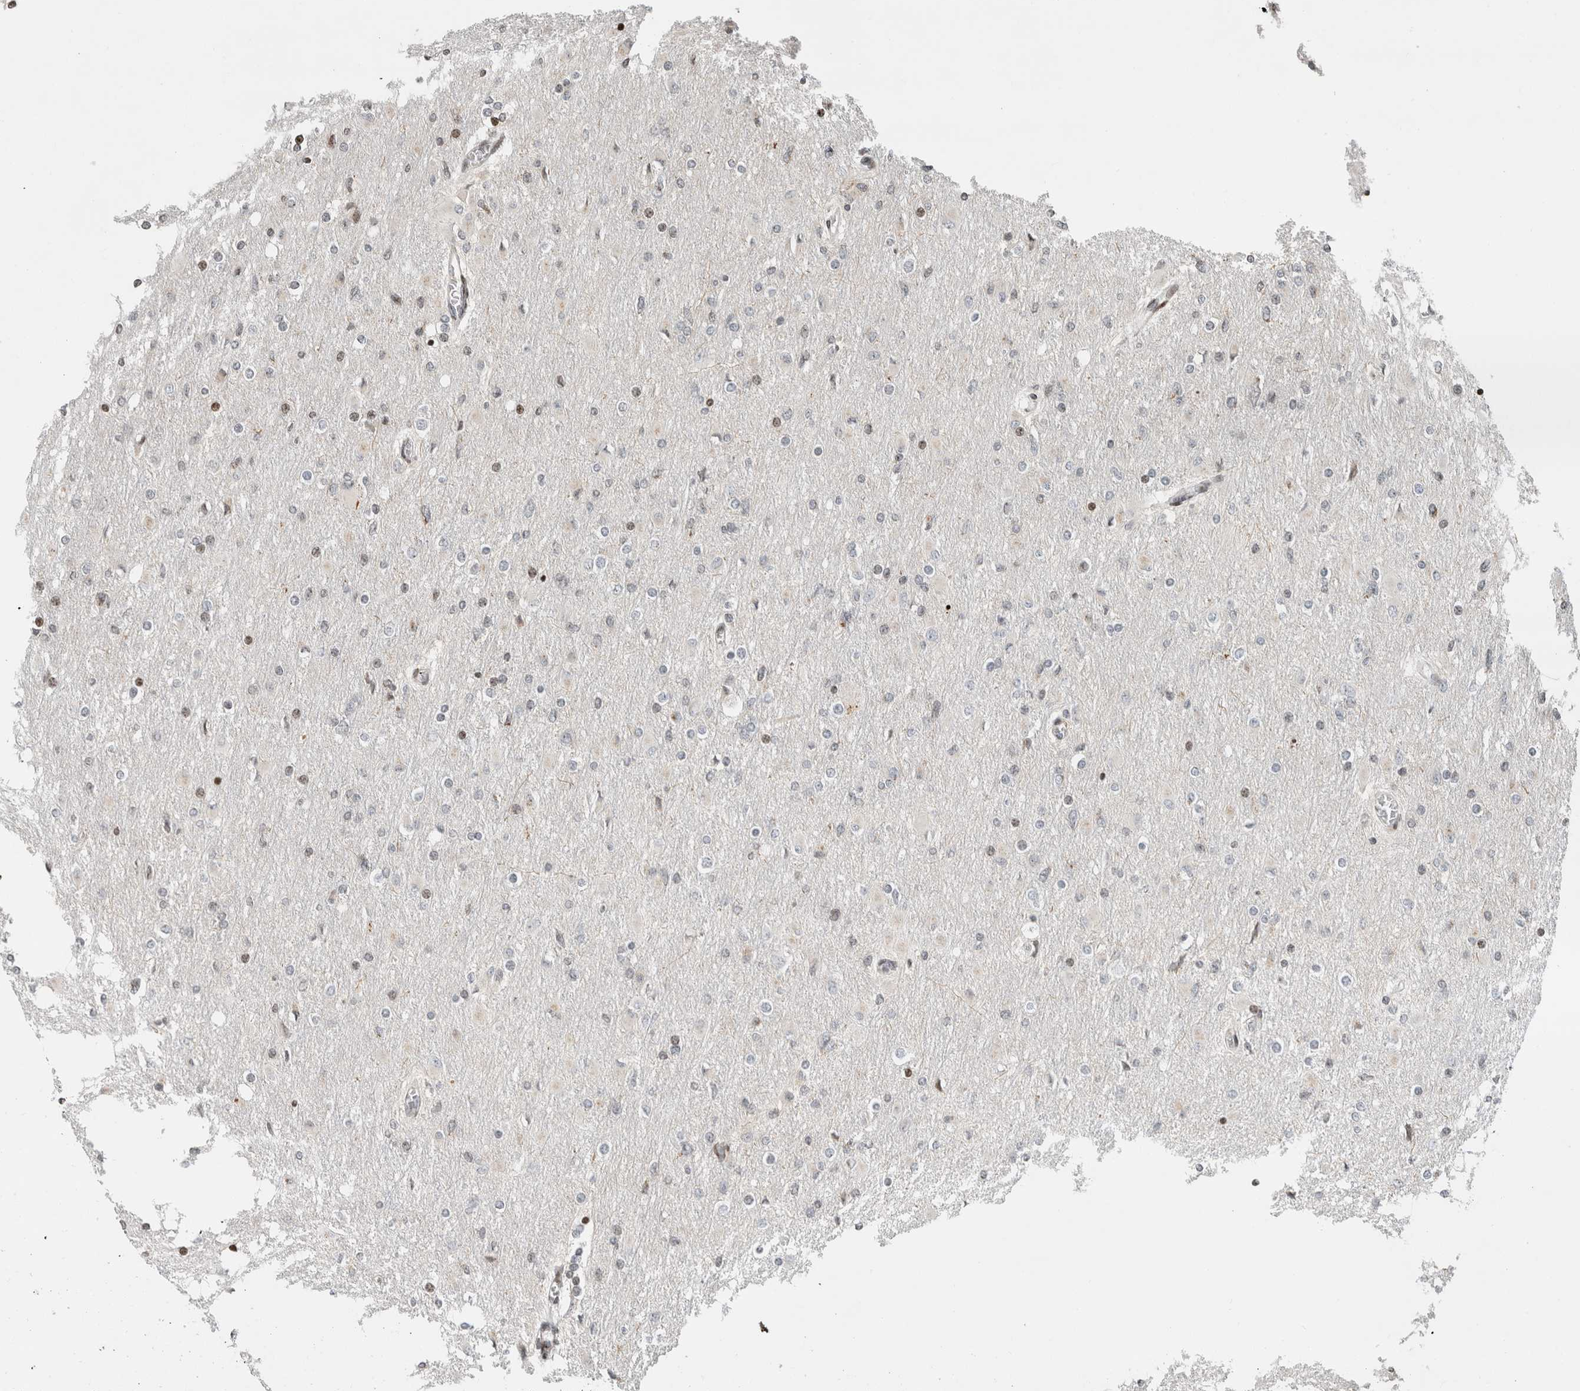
{"staining": {"intensity": "weak", "quantity": "<25%", "location": "nuclear"}, "tissue": "glioma", "cell_type": "Tumor cells", "image_type": "cancer", "snomed": [{"axis": "morphology", "description": "Glioma, malignant, High grade"}, {"axis": "topography", "description": "Cerebral cortex"}], "caption": "The IHC photomicrograph has no significant staining in tumor cells of glioma tissue.", "gene": "GINS4", "patient": {"sex": "female", "age": 36}}